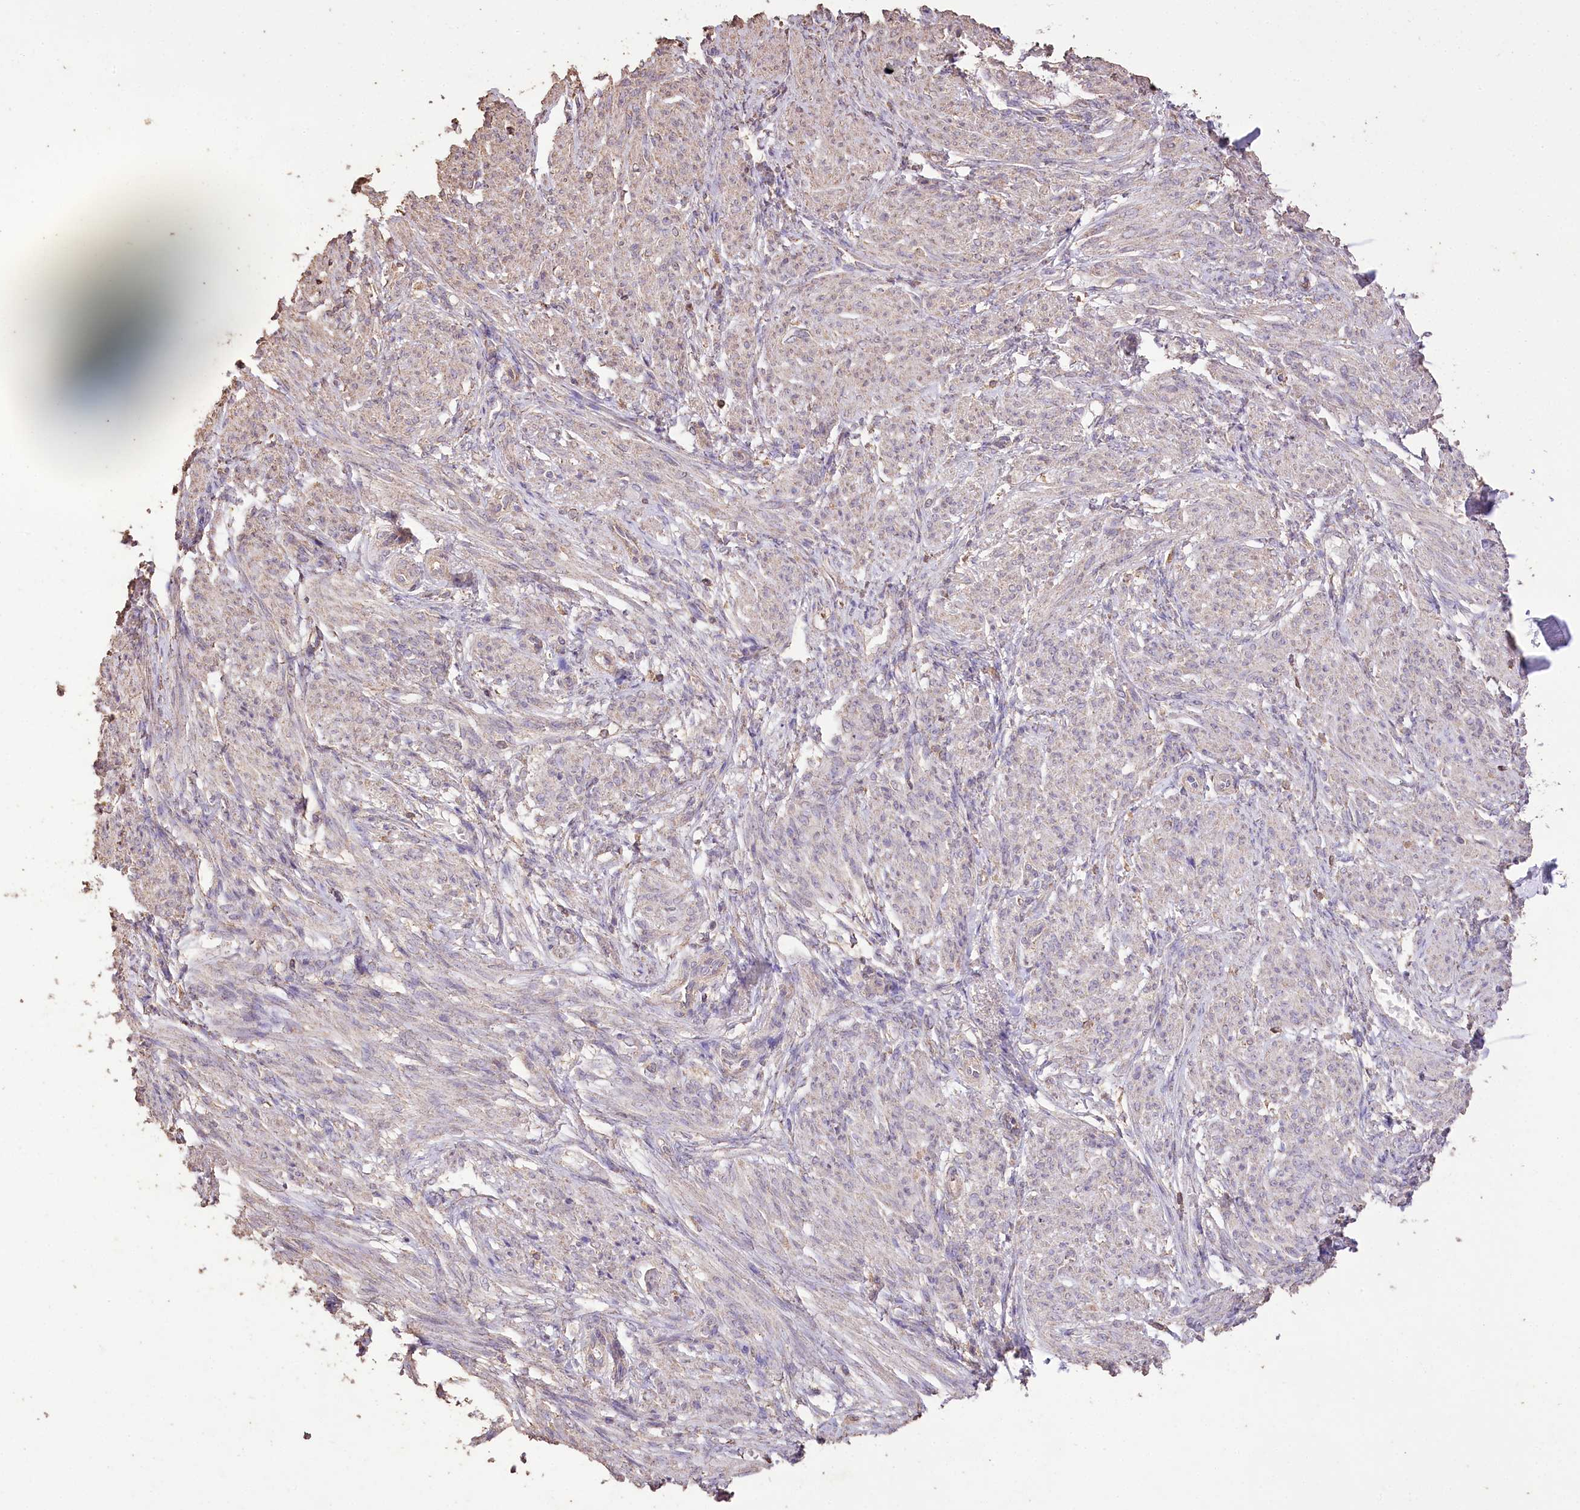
{"staining": {"intensity": "weak", "quantity": "<25%", "location": "cytoplasmic/membranous"}, "tissue": "smooth muscle", "cell_type": "Smooth muscle cells", "image_type": "normal", "snomed": [{"axis": "morphology", "description": "Normal tissue, NOS"}, {"axis": "topography", "description": "Smooth muscle"}], "caption": "Immunohistochemistry (IHC) of benign smooth muscle displays no positivity in smooth muscle cells.", "gene": "IREB2", "patient": {"sex": "female", "age": 39}}